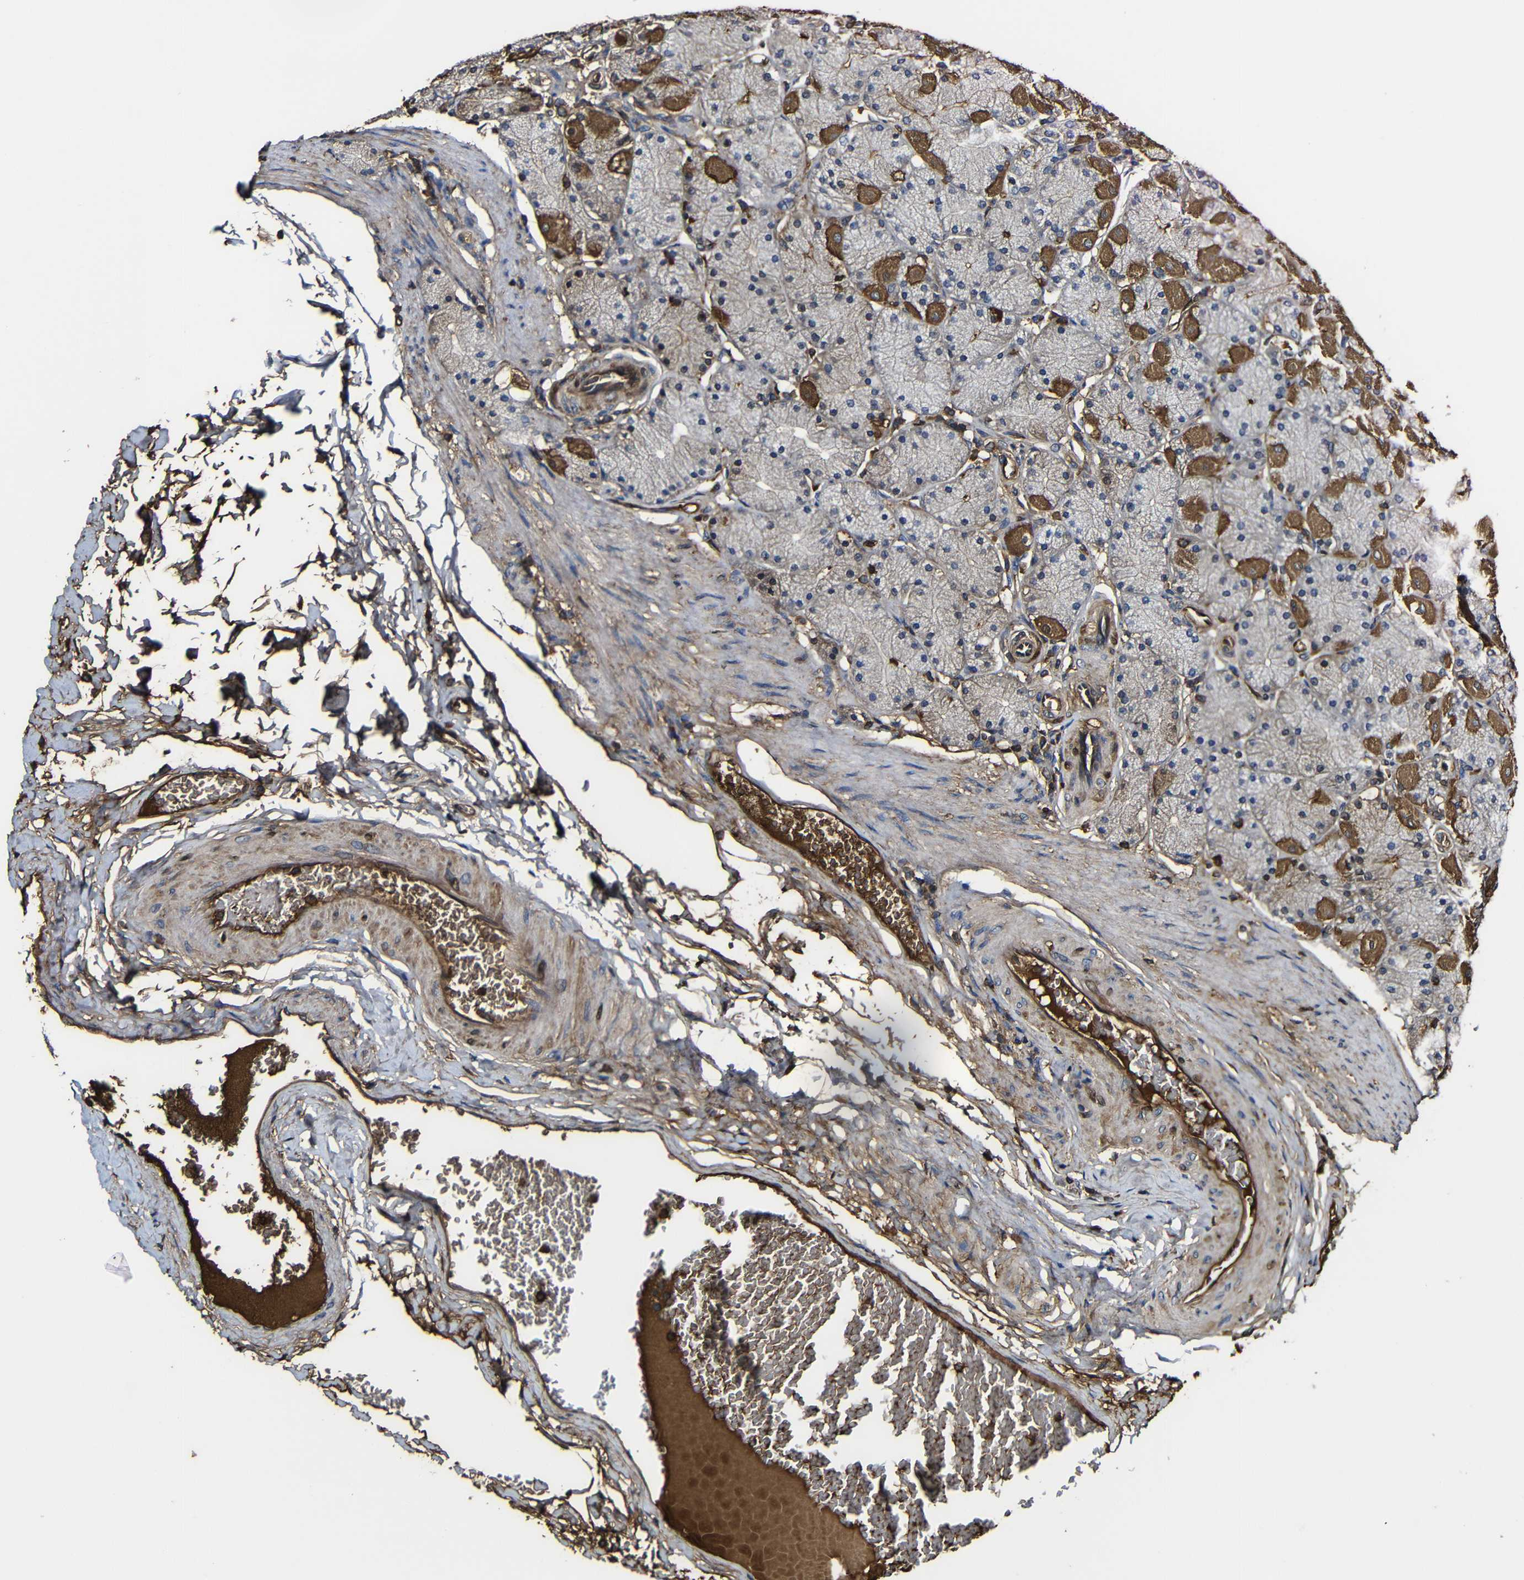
{"staining": {"intensity": "moderate", "quantity": "<25%", "location": "cytoplasmic/membranous"}, "tissue": "stomach", "cell_type": "Glandular cells", "image_type": "normal", "snomed": [{"axis": "morphology", "description": "Normal tissue, NOS"}, {"axis": "topography", "description": "Stomach, upper"}], "caption": "IHC (DAB (3,3'-diaminobenzidine)) staining of unremarkable human stomach reveals moderate cytoplasmic/membranous protein expression in approximately <25% of glandular cells. The staining is performed using DAB (3,3'-diaminobenzidine) brown chromogen to label protein expression. The nuclei are counter-stained blue using hematoxylin.", "gene": "MSN", "patient": {"sex": "female", "age": 56}}